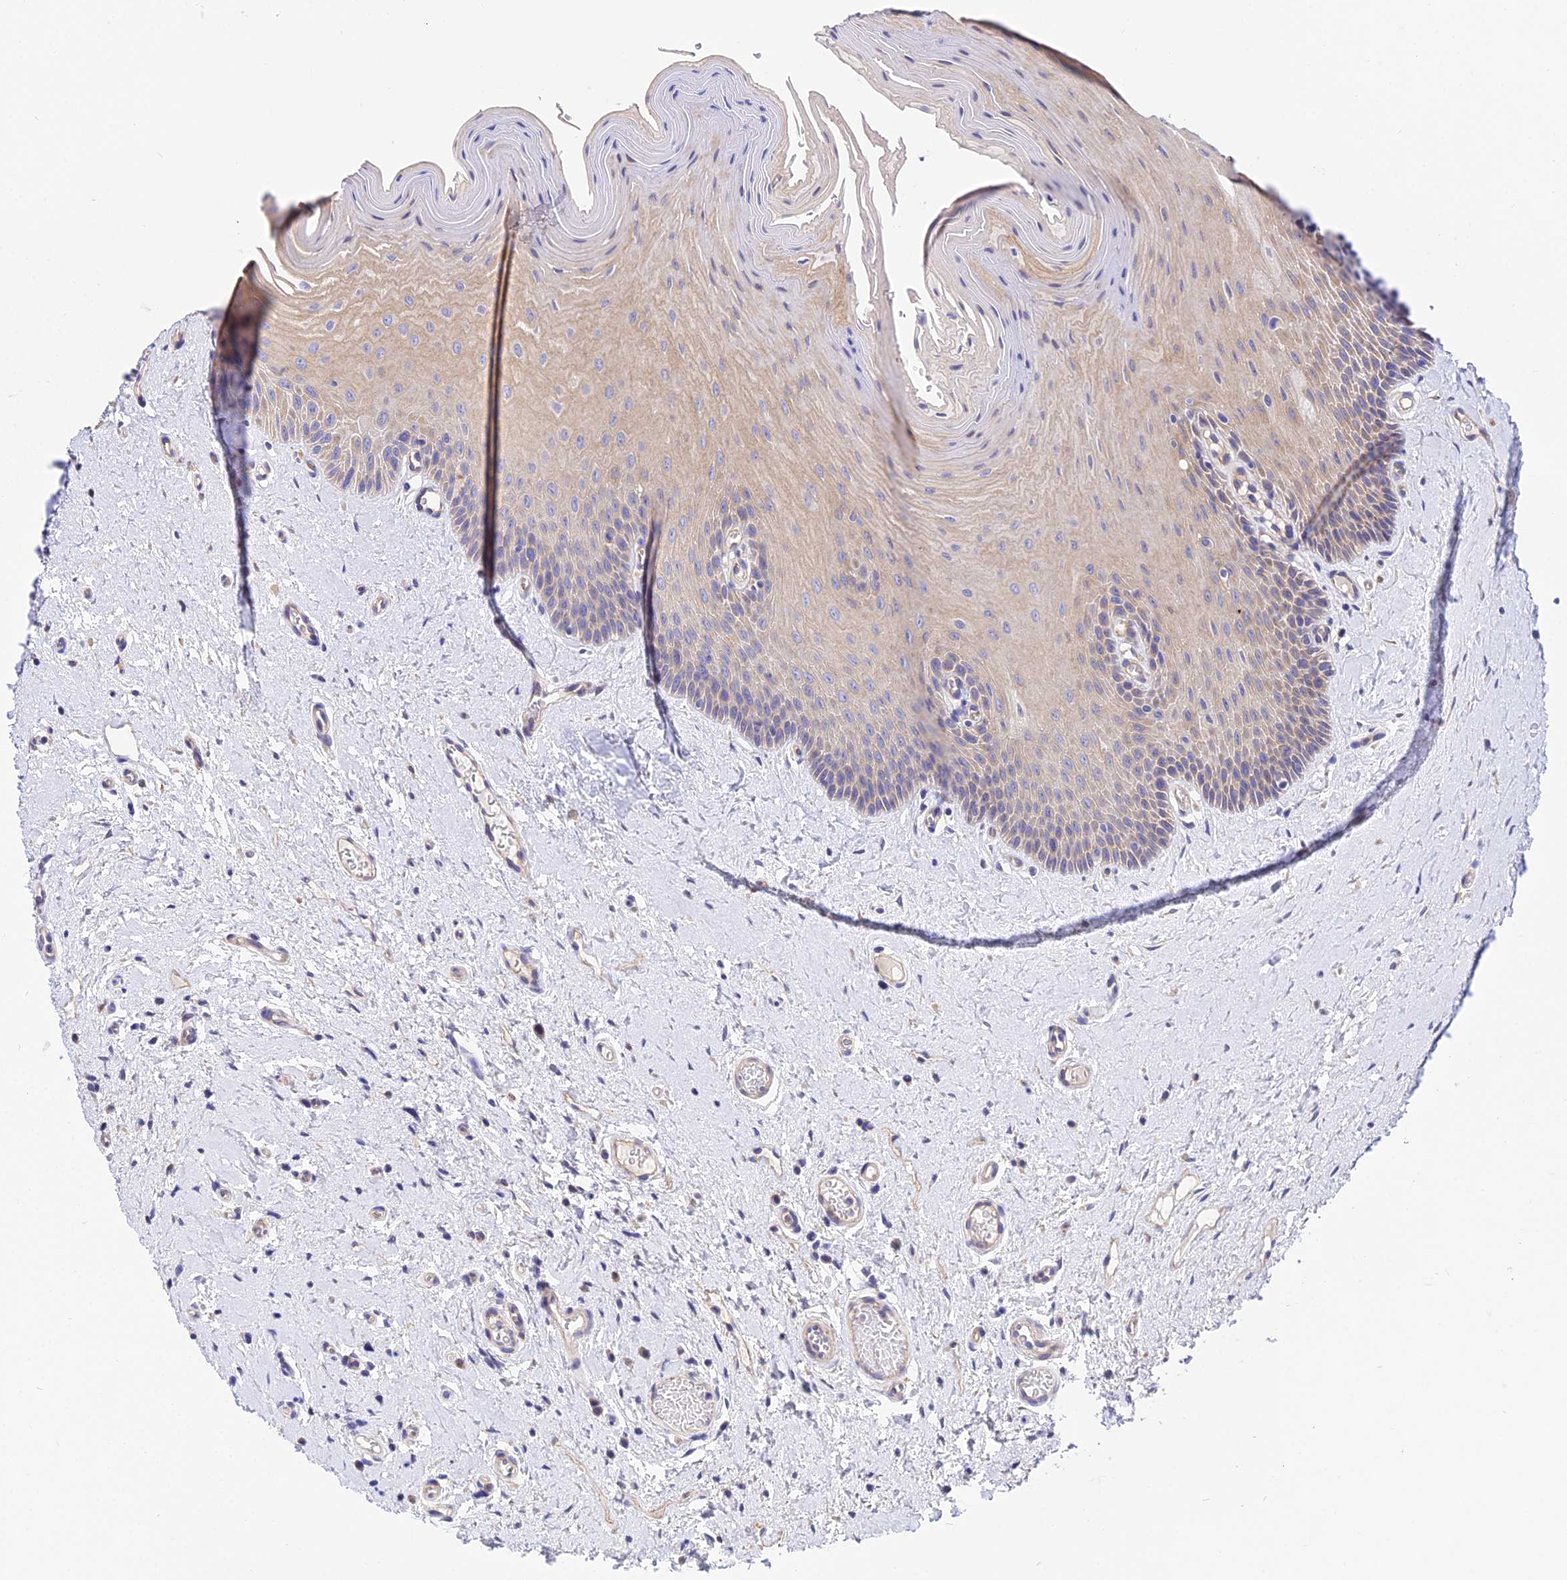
{"staining": {"intensity": "weak", "quantity": "25%-75%", "location": "cytoplasmic/membranous"}, "tissue": "oral mucosa", "cell_type": "Squamous epithelial cells", "image_type": "normal", "snomed": [{"axis": "morphology", "description": "Normal tissue, NOS"}, {"axis": "topography", "description": "Oral tissue"}, {"axis": "topography", "description": "Tounge, NOS"}], "caption": "Normal oral mucosa was stained to show a protein in brown. There is low levels of weak cytoplasmic/membranous expression in approximately 25%-75% of squamous epithelial cells.", "gene": "CDC37L1", "patient": {"sex": "male", "age": 47}}